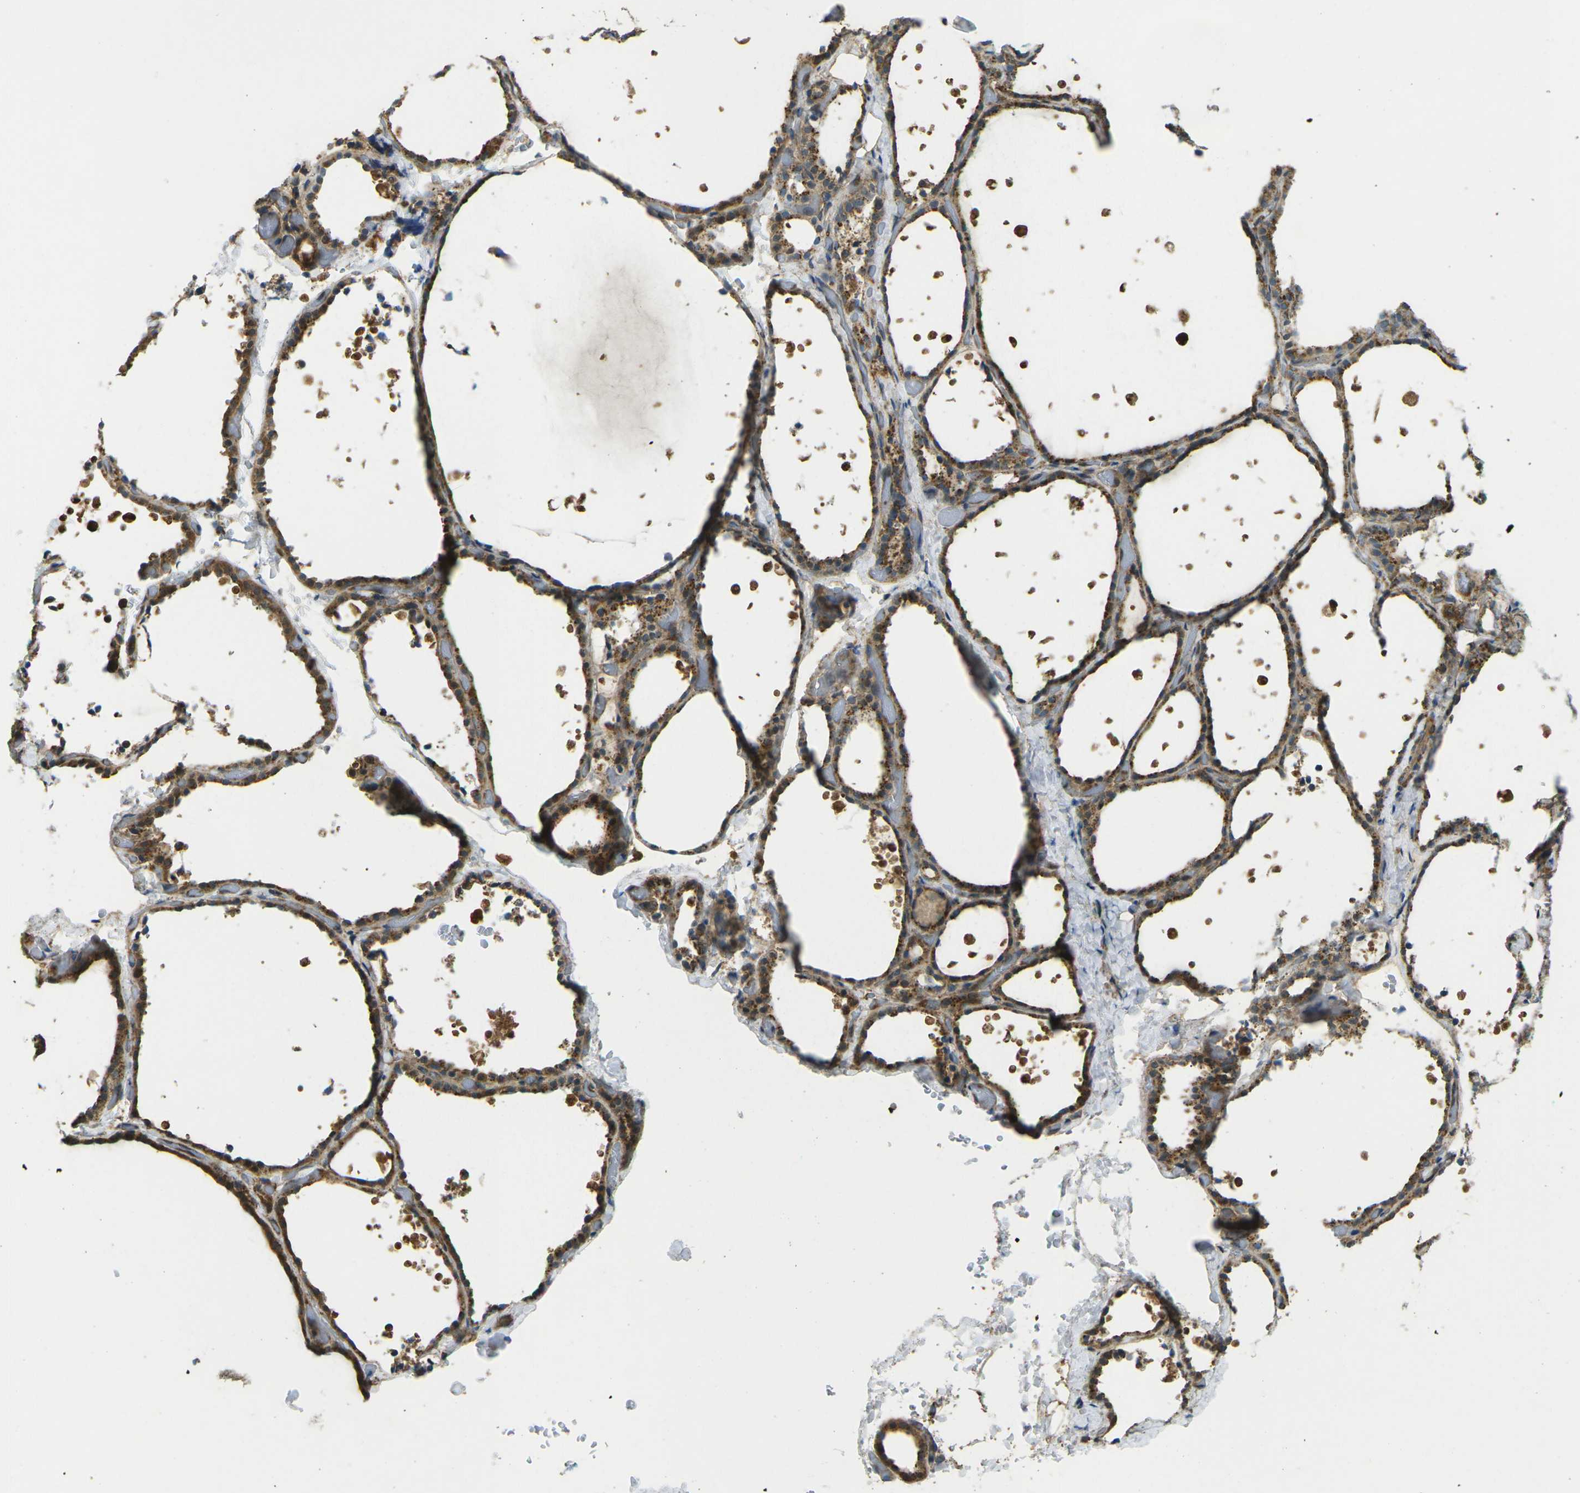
{"staining": {"intensity": "moderate", "quantity": ">75%", "location": "cytoplasmic/membranous"}, "tissue": "thyroid gland", "cell_type": "Glandular cells", "image_type": "normal", "snomed": [{"axis": "morphology", "description": "Normal tissue, NOS"}, {"axis": "topography", "description": "Thyroid gland"}], "caption": "Immunohistochemical staining of normal thyroid gland exhibits >75% levels of moderate cytoplasmic/membranous protein staining in about >75% of glandular cells.", "gene": "CHMP3", "patient": {"sex": "female", "age": 44}}